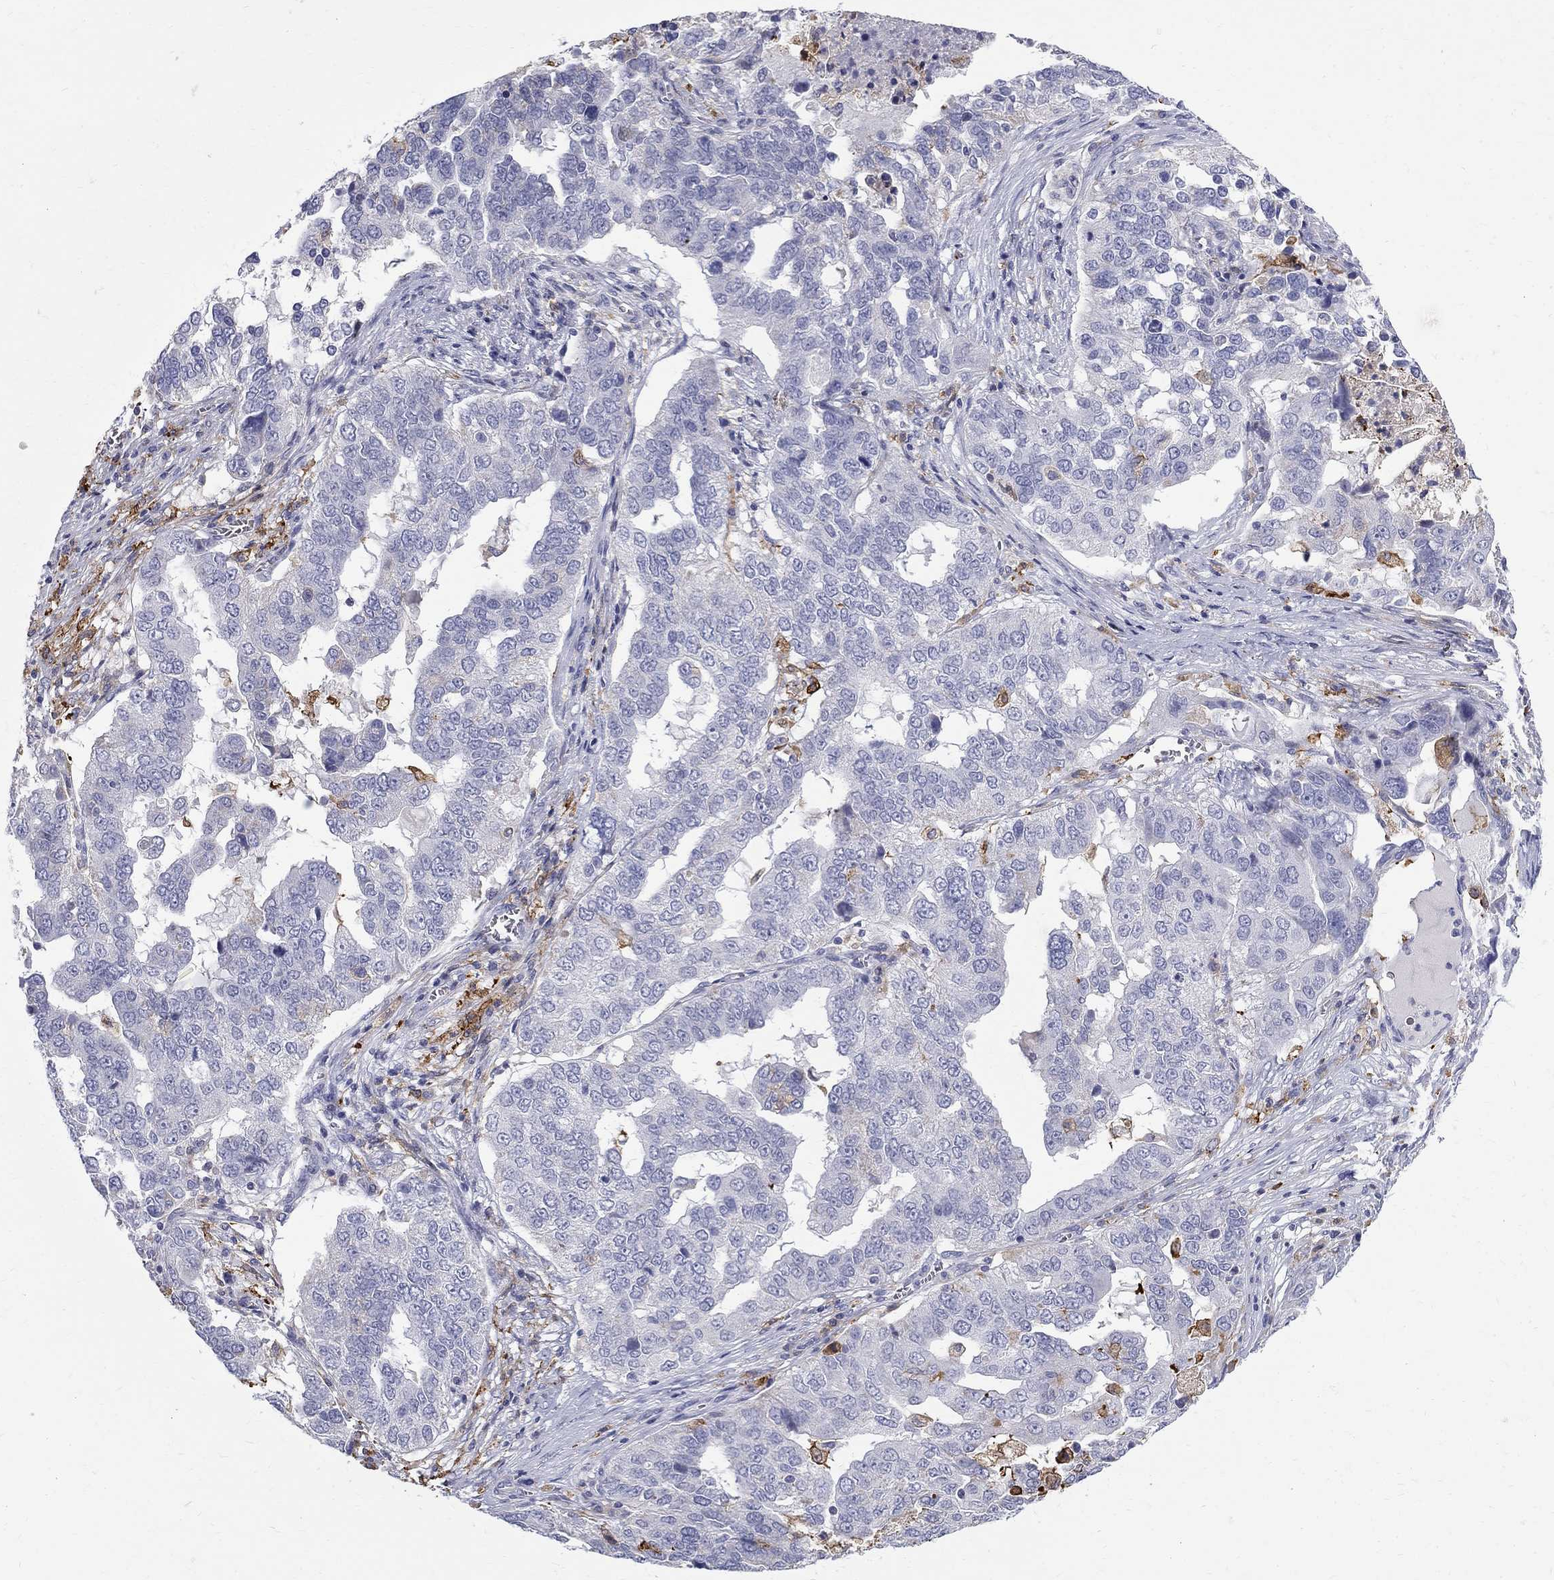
{"staining": {"intensity": "negative", "quantity": "none", "location": "none"}, "tissue": "ovarian cancer", "cell_type": "Tumor cells", "image_type": "cancer", "snomed": [{"axis": "morphology", "description": "Carcinoma, endometroid"}, {"axis": "topography", "description": "Soft tissue"}, {"axis": "topography", "description": "Ovary"}], "caption": "This is an IHC micrograph of endometroid carcinoma (ovarian). There is no positivity in tumor cells.", "gene": "AGER", "patient": {"sex": "female", "age": 52}}